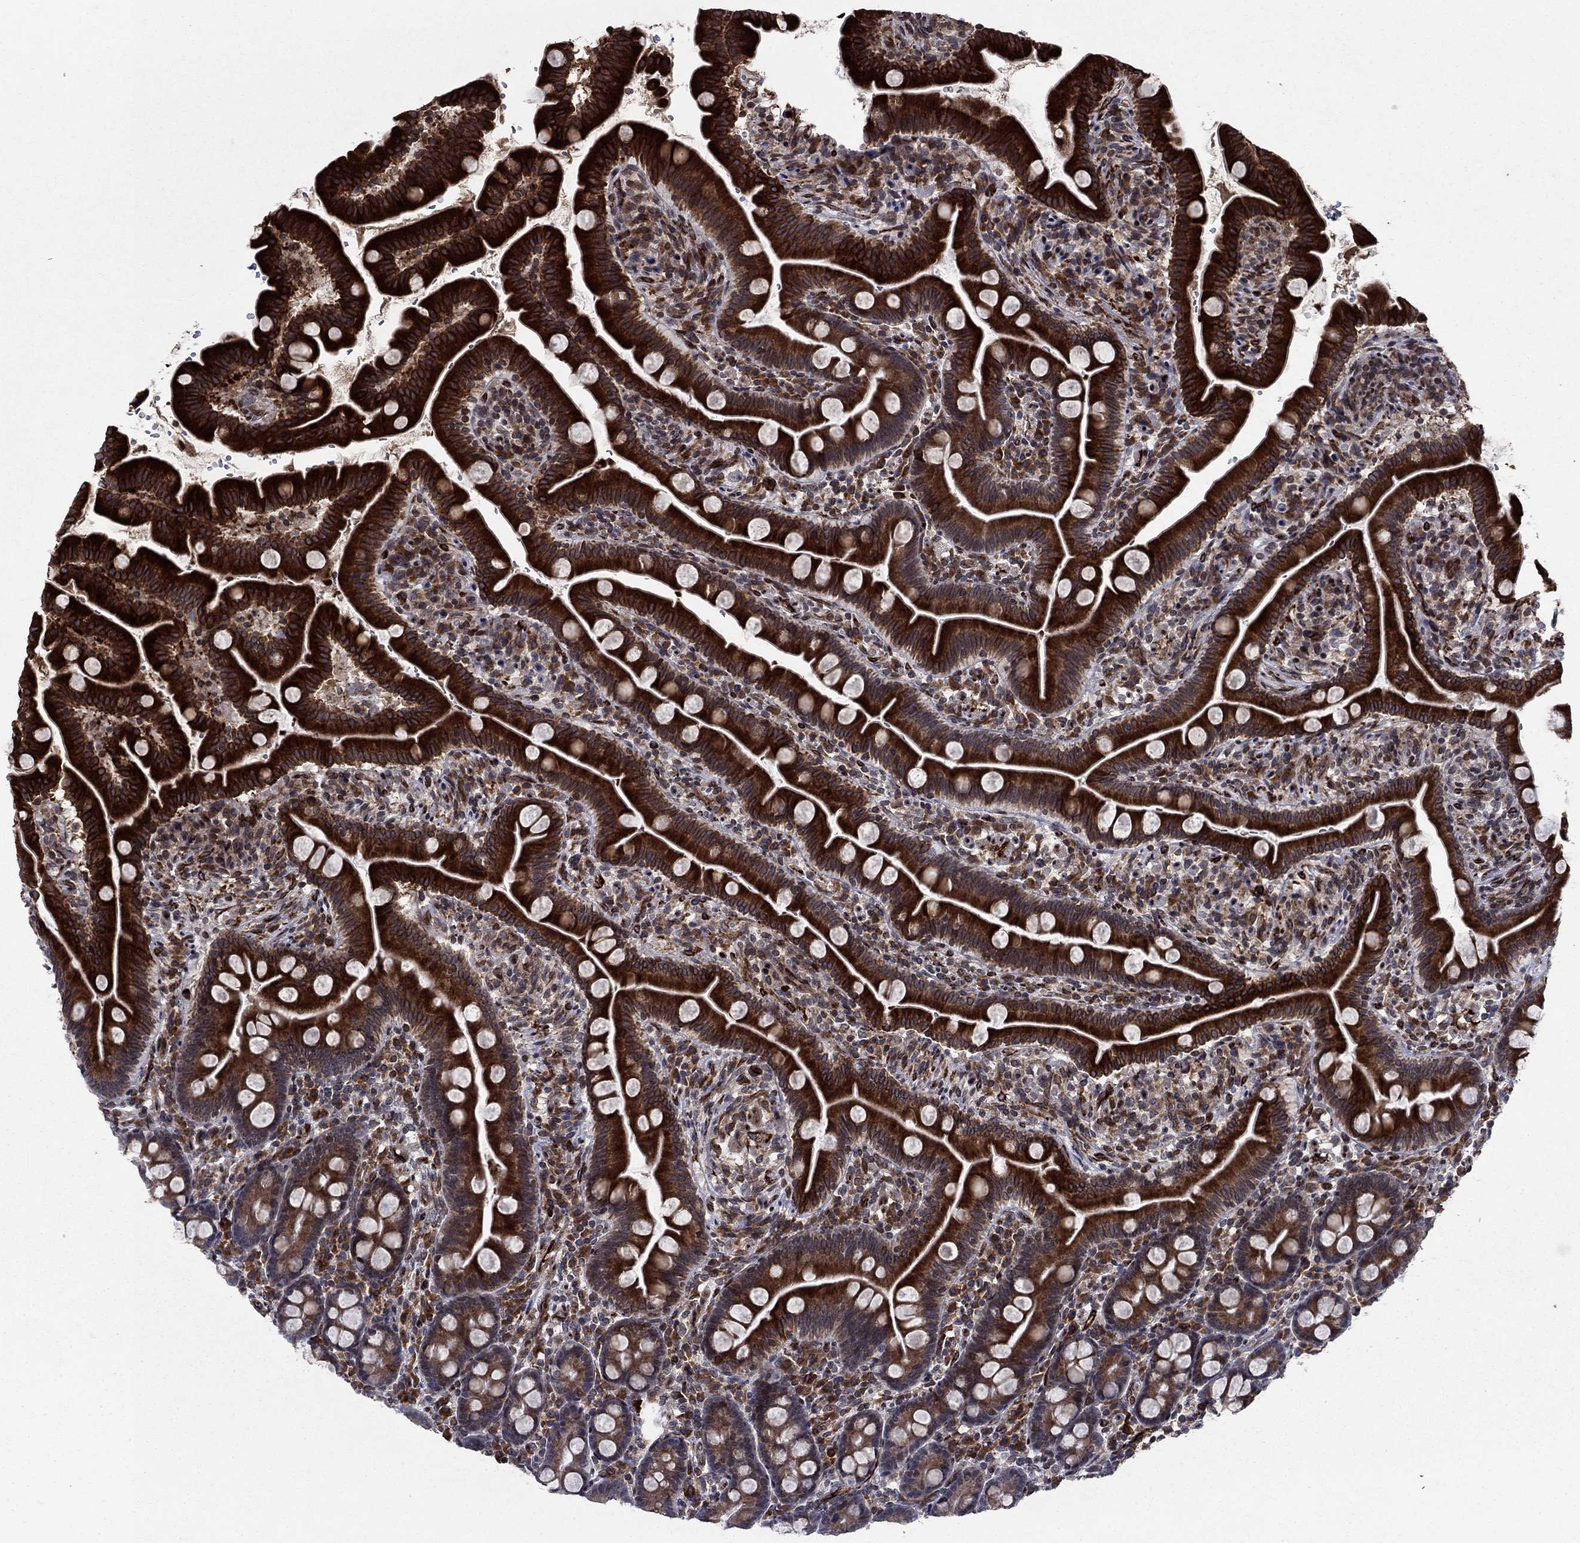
{"staining": {"intensity": "strong", "quantity": ">75%", "location": "cytoplasmic/membranous"}, "tissue": "small intestine", "cell_type": "Glandular cells", "image_type": "normal", "snomed": [{"axis": "morphology", "description": "Normal tissue, NOS"}, {"axis": "topography", "description": "Small intestine"}], "caption": "Immunohistochemical staining of unremarkable human small intestine demonstrates >75% levels of strong cytoplasmic/membranous protein positivity in about >75% of glandular cells.", "gene": "DHRS7", "patient": {"sex": "female", "age": 44}}